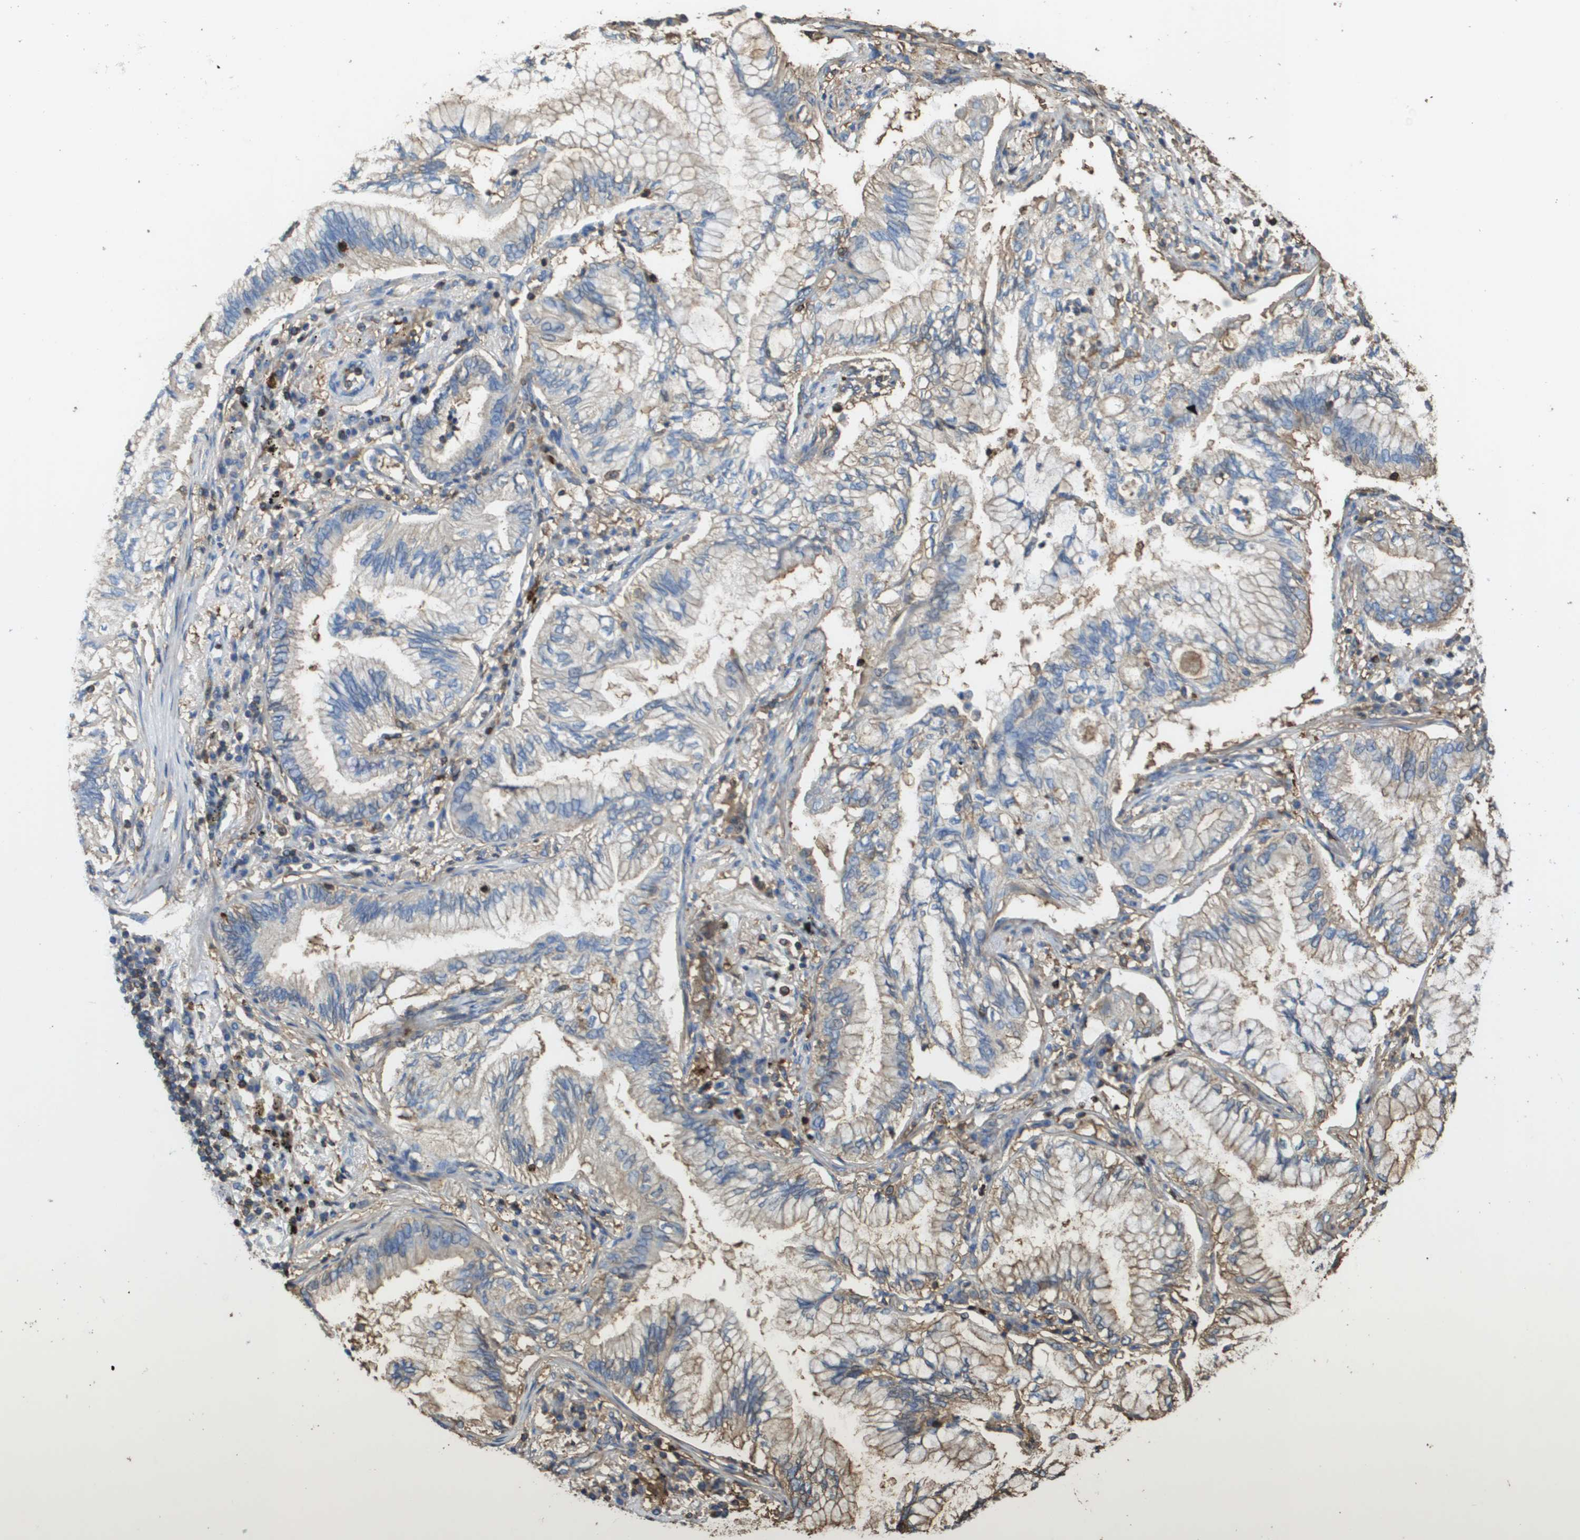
{"staining": {"intensity": "negative", "quantity": "none", "location": "none"}, "tissue": "lung cancer", "cell_type": "Tumor cells", "image_type": "cancer", "snomed": [{"axis": "morphology", "description": "Normal tissue, NOS"}, {"axis": "morphology", "description": "Adenocarcinoma, NOS"}, {"axis": "topography", "description": "Bronchus"}, {"axis": "topography", "description": "Lung"}], "caption": "This photomicrograph is of adenocarcinoma (lung) stained with IHC to label a protein in brown with the nuclei are counter-stained blue. There is no expression in tumor cells. (Stains: DAB (3,3'-diaminobenzidine) immunohistochemistry with hematoxylin counter stain, Microscopy: brightfield microscopy at high magnification).", "gene": "PASK", "patient": {"sex": "female", "age": 70}}